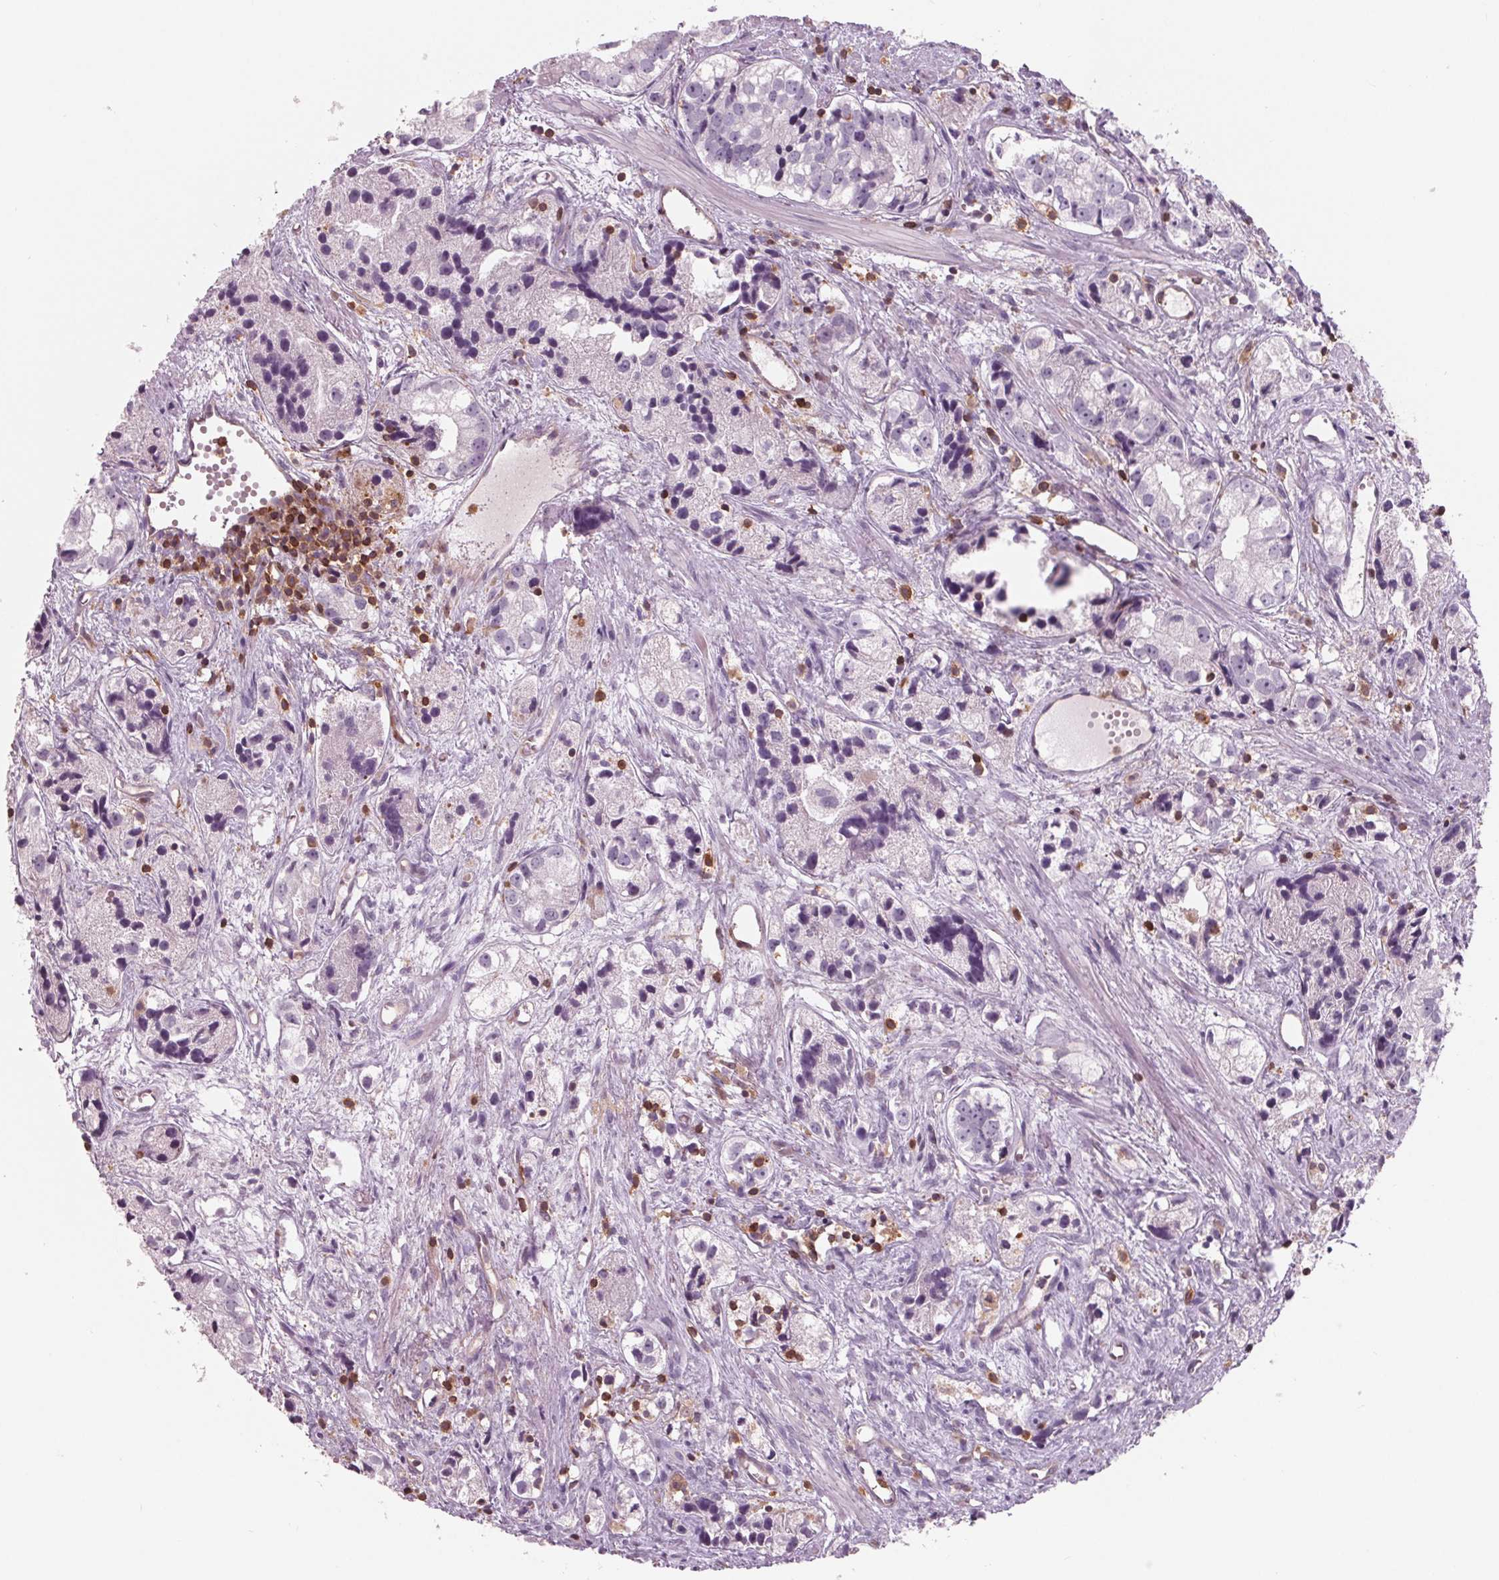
{"staining": {"intensity": "negative", "quantity": "none", "location": "none"}, "tissue": "prostate cancer", "cell_type": "Tumor cells", "image_type": "cancer", "snomed": [{"axis": "morphology", "description": "Adenocarcinoma, High grade"}, {"axis": "topography", "description": "Prostate"}], "caption": "Immunohistochemistry (IHC) of human high-grade adenocarcinoma (prostate) exhibits no positivity in tumor cells.", "gene": "ARHGAP25", "patient": {"sex": "male", "age": 68}}